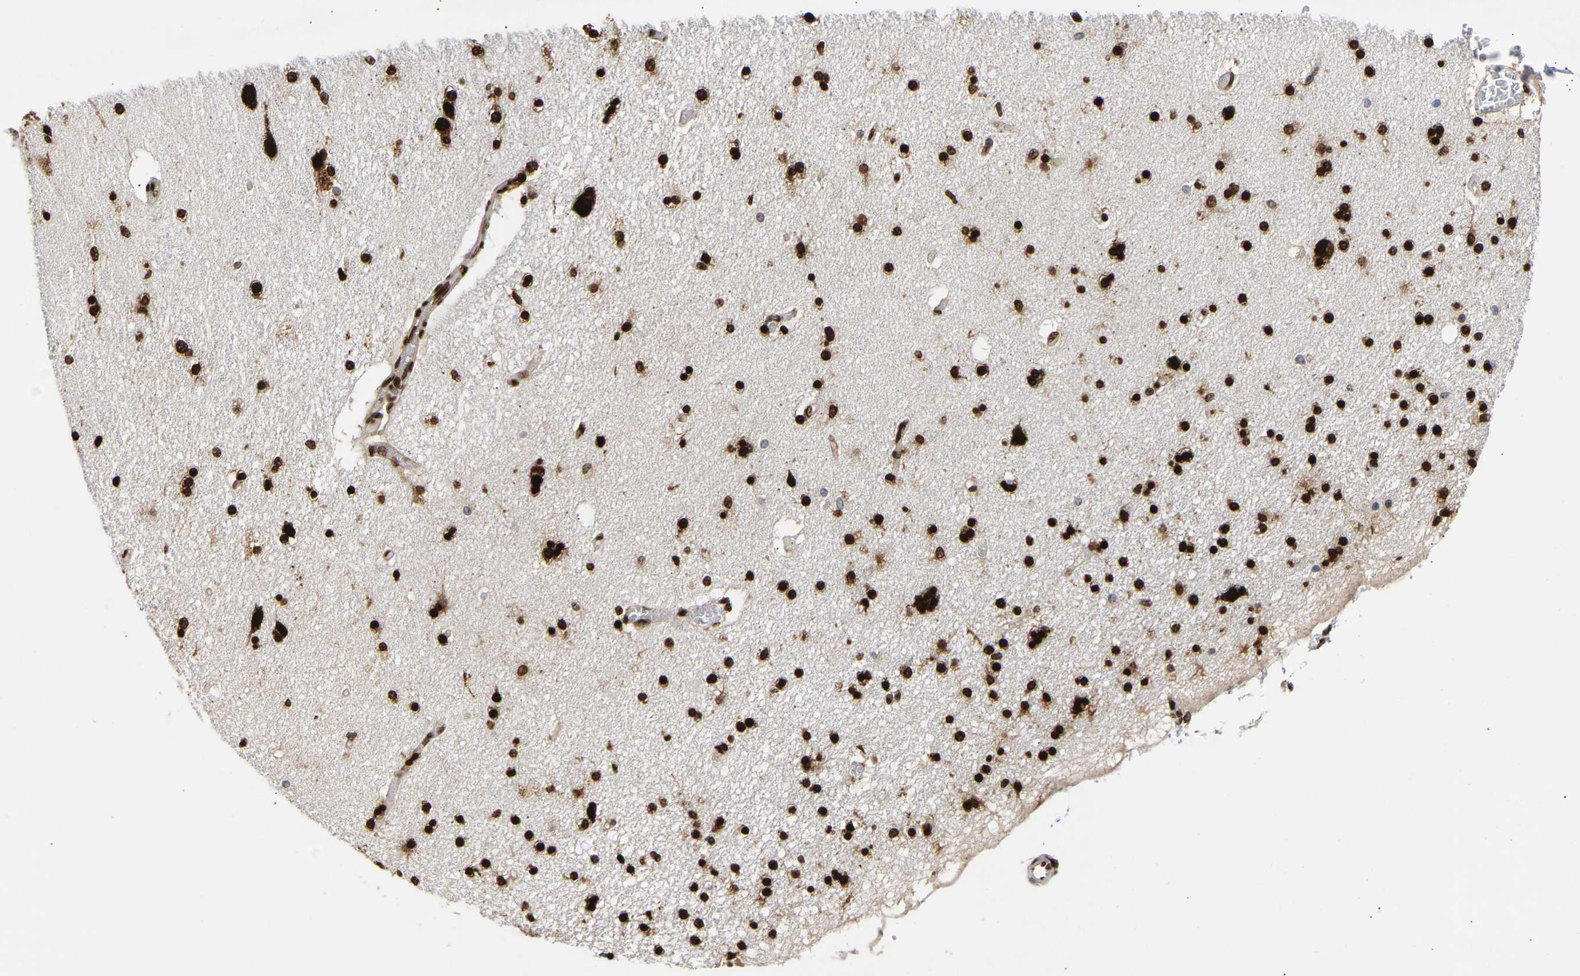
{"staining": {"intensity": "strong", "quantity": ">75%", "location": "nuclear"}, "tissue": "hippocampus", "cell_type": "Glial cells", "image_type": "normal", "snomed": [{"axis": "morphology", "description": "Normal tissue, NOS"}, {"axis": "topography", "description": "Hippocampus"}], "caption": "A brown stain highlights strong nuclear staining of a protein in glial cells of unremarkable human hippocampus.", "gene": "PSIP1", "patient": {"sex": "female", "age": 54}}